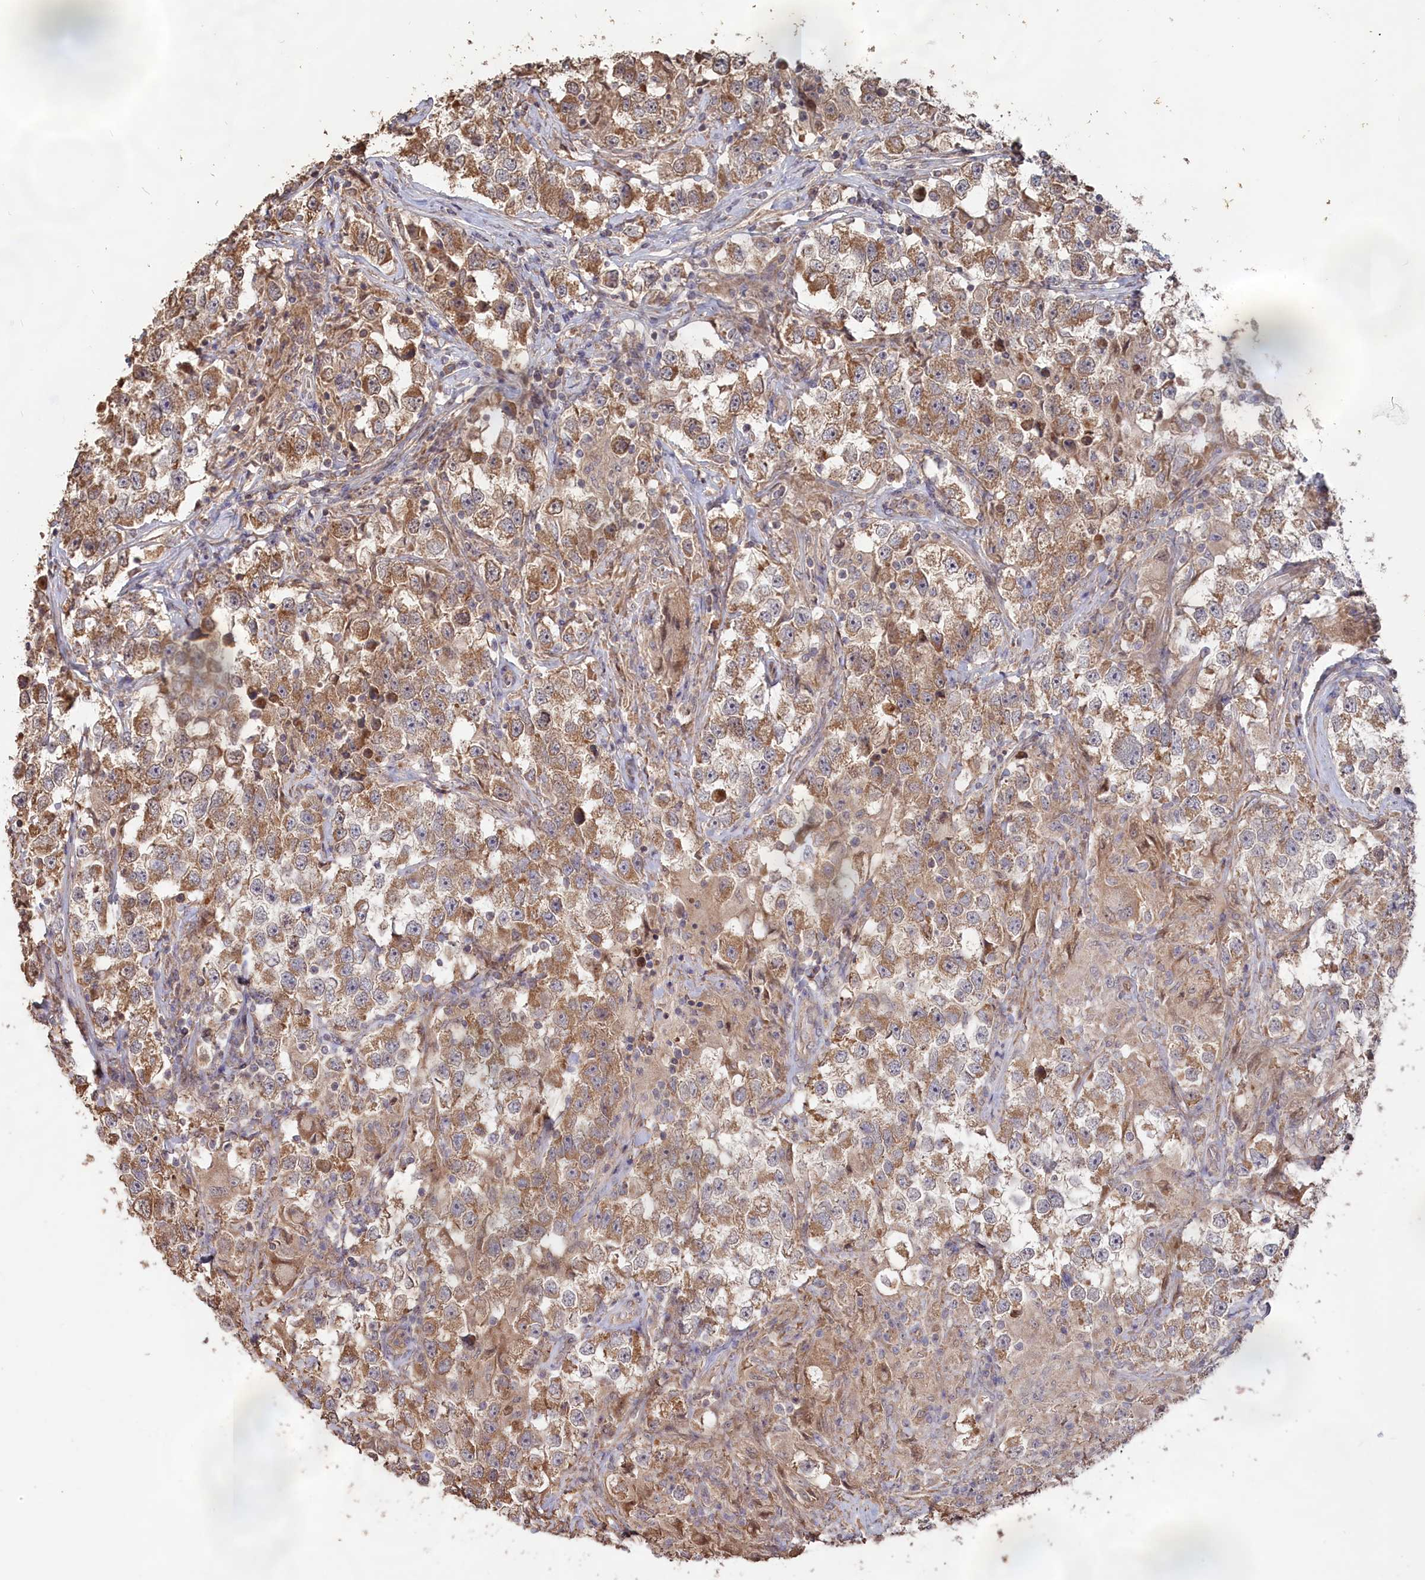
{"staining": {"intensity": "moderate", "quantity": ">75%", "location": "cytoplasmic/membranous"}, "tissue": "testis cancer", "cell_type": "Tumor cells", "image_type": "cancer", "snomed": [{"axis": "morphology", "description": "Seminoma, NOS"}, {"axis": "topography", "description": "Testis"}], "caption": "Moderate cytoplasmic/membranous staining is identified in about >75% of tumor cells in seminoma (testis).", "gene": "LAYN", "patient": {"sex": "male", "age": 46}}